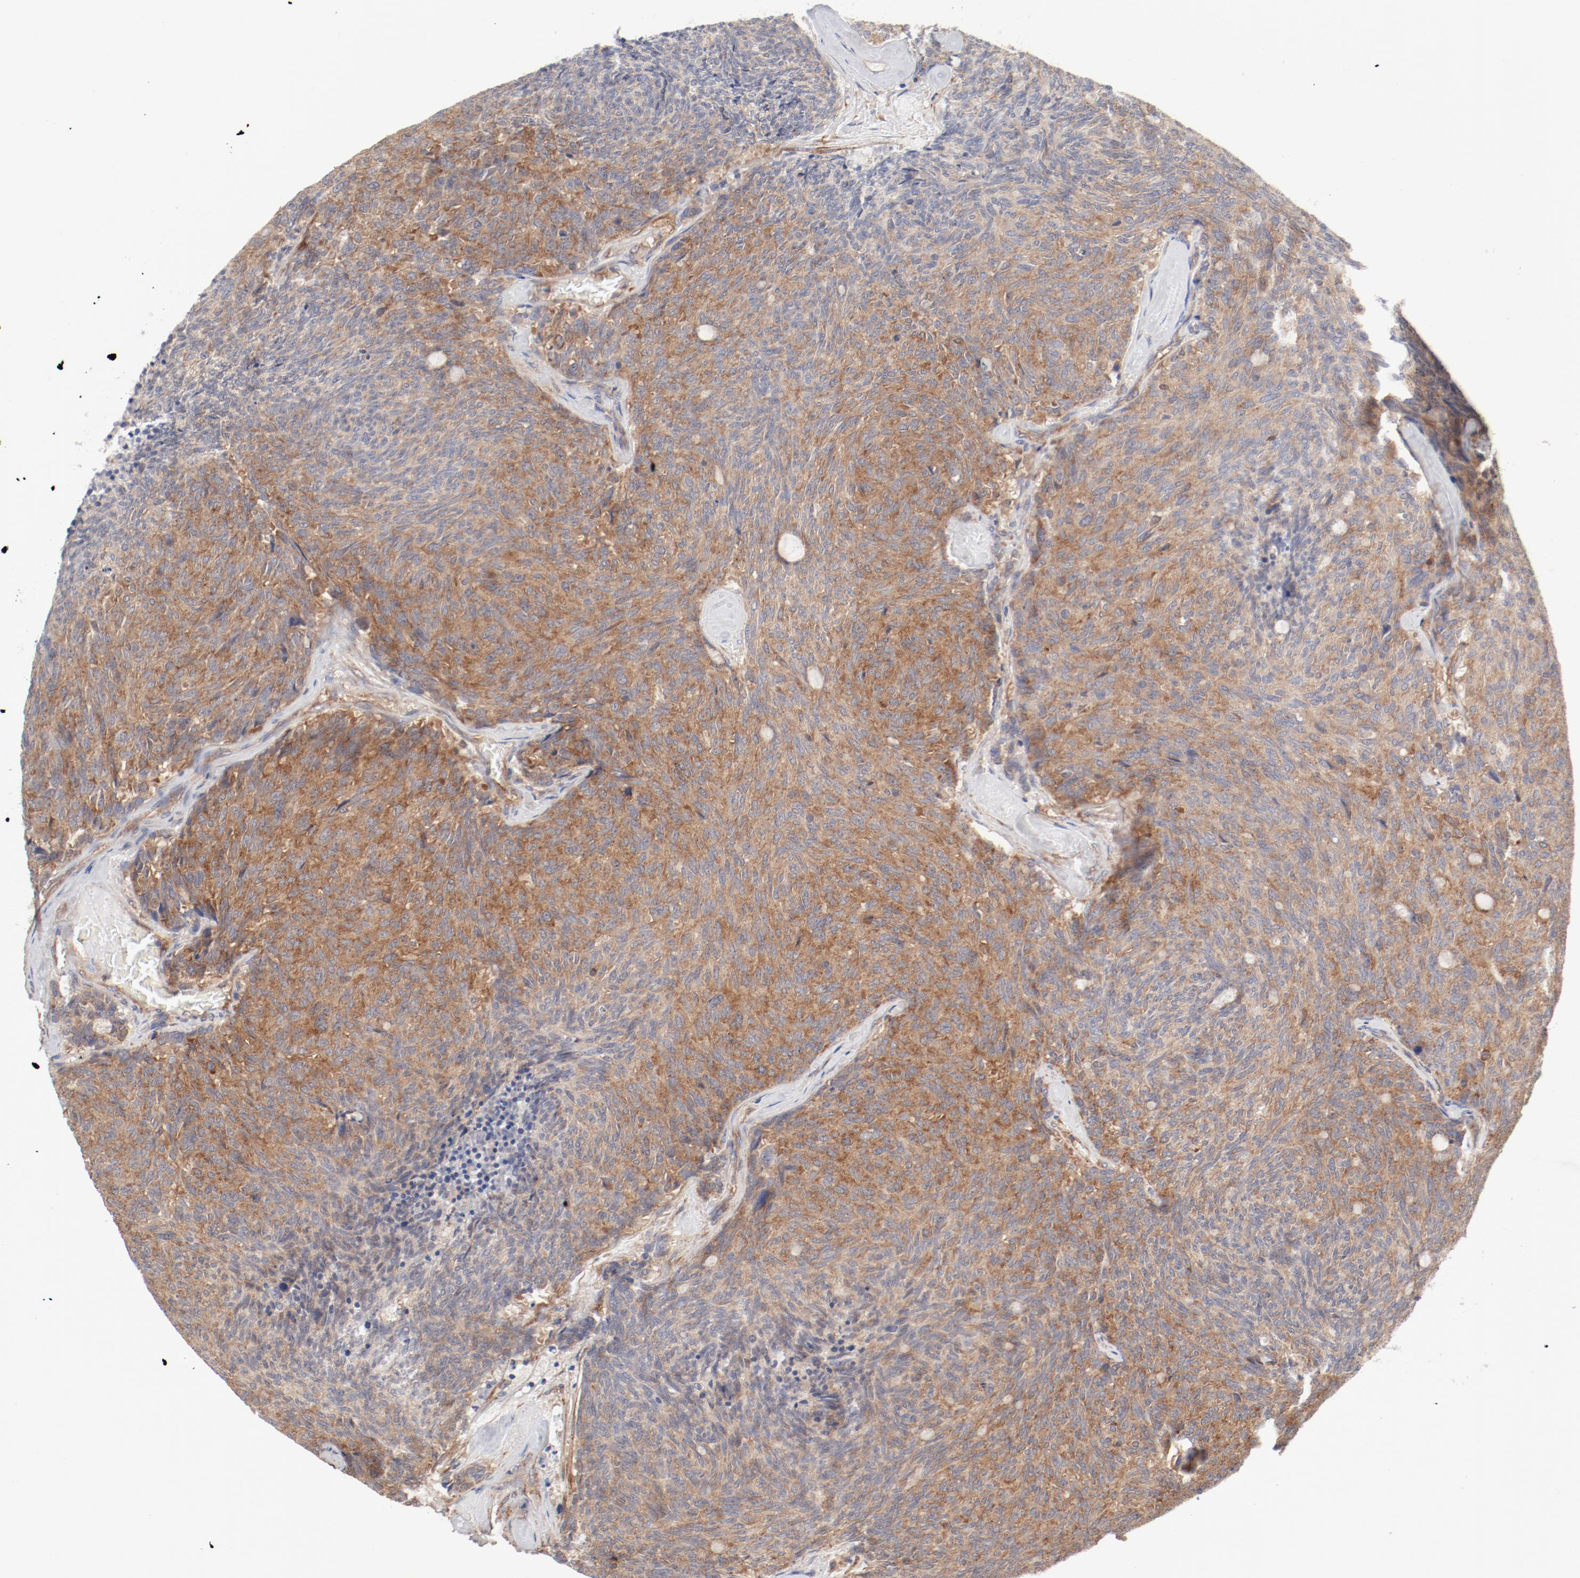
{"staining": {"intensity": "moderate", "quantity": ">75%", "location": "cytoplasmic/membranous"}, "tissue": "carcinoid", "cell_type": "Tumor cells", "image_type": "cancer", "snomed": [{"axis": "morphology", "description": "Carcinoid, malignant, NOS"}, {"axis": "topography", "description": "Pancreas"}], "caption": "Brown immunohistochemical staining in human carcinoid (malignant) demonstrates moderate cytoplasmic/membranous staining in approximately >75% of tumor cells.", "gene": "AP2A1", "patient": {"sex": "female", "age": 54}}